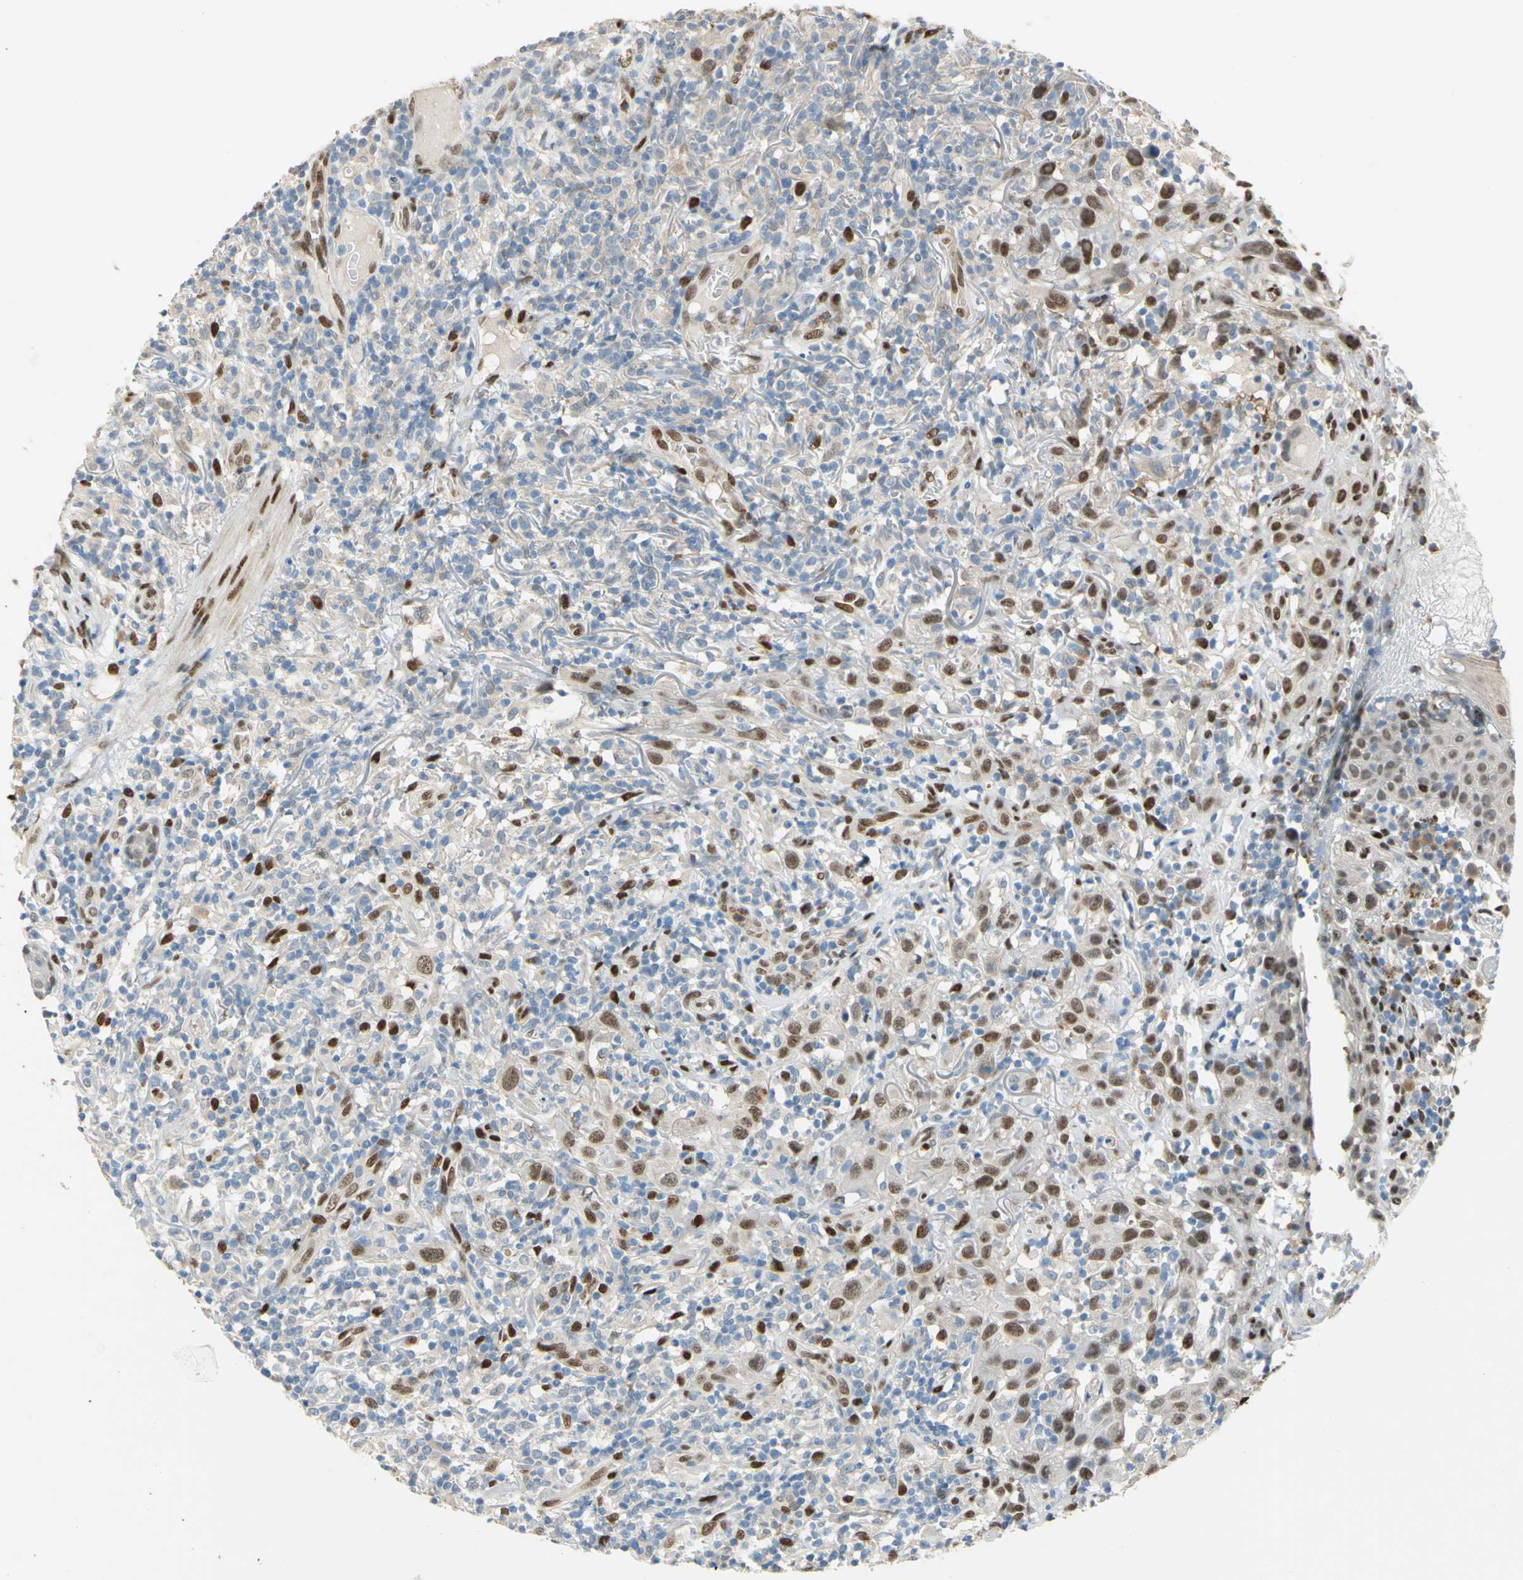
{"staining": {"intensity": "moderate", "quantity": ">75%", "location": "nuclear"}, "tissue": "thyroid cancer", "cell_type": "Tumor cells", "image_type": "cancer", "snomed": [{"axis": "morphology", "description": "Carcinoma, NOS"}, {"axis": "topography", "description": "Thyroid gland"}], "caption": "Tumor cells display medium levels of moderate nuclear expression in approximately >75% of cells in thyroid cancer.", "gene": "RBFOX2", "patient": {"sex": "female", "age": 77}}